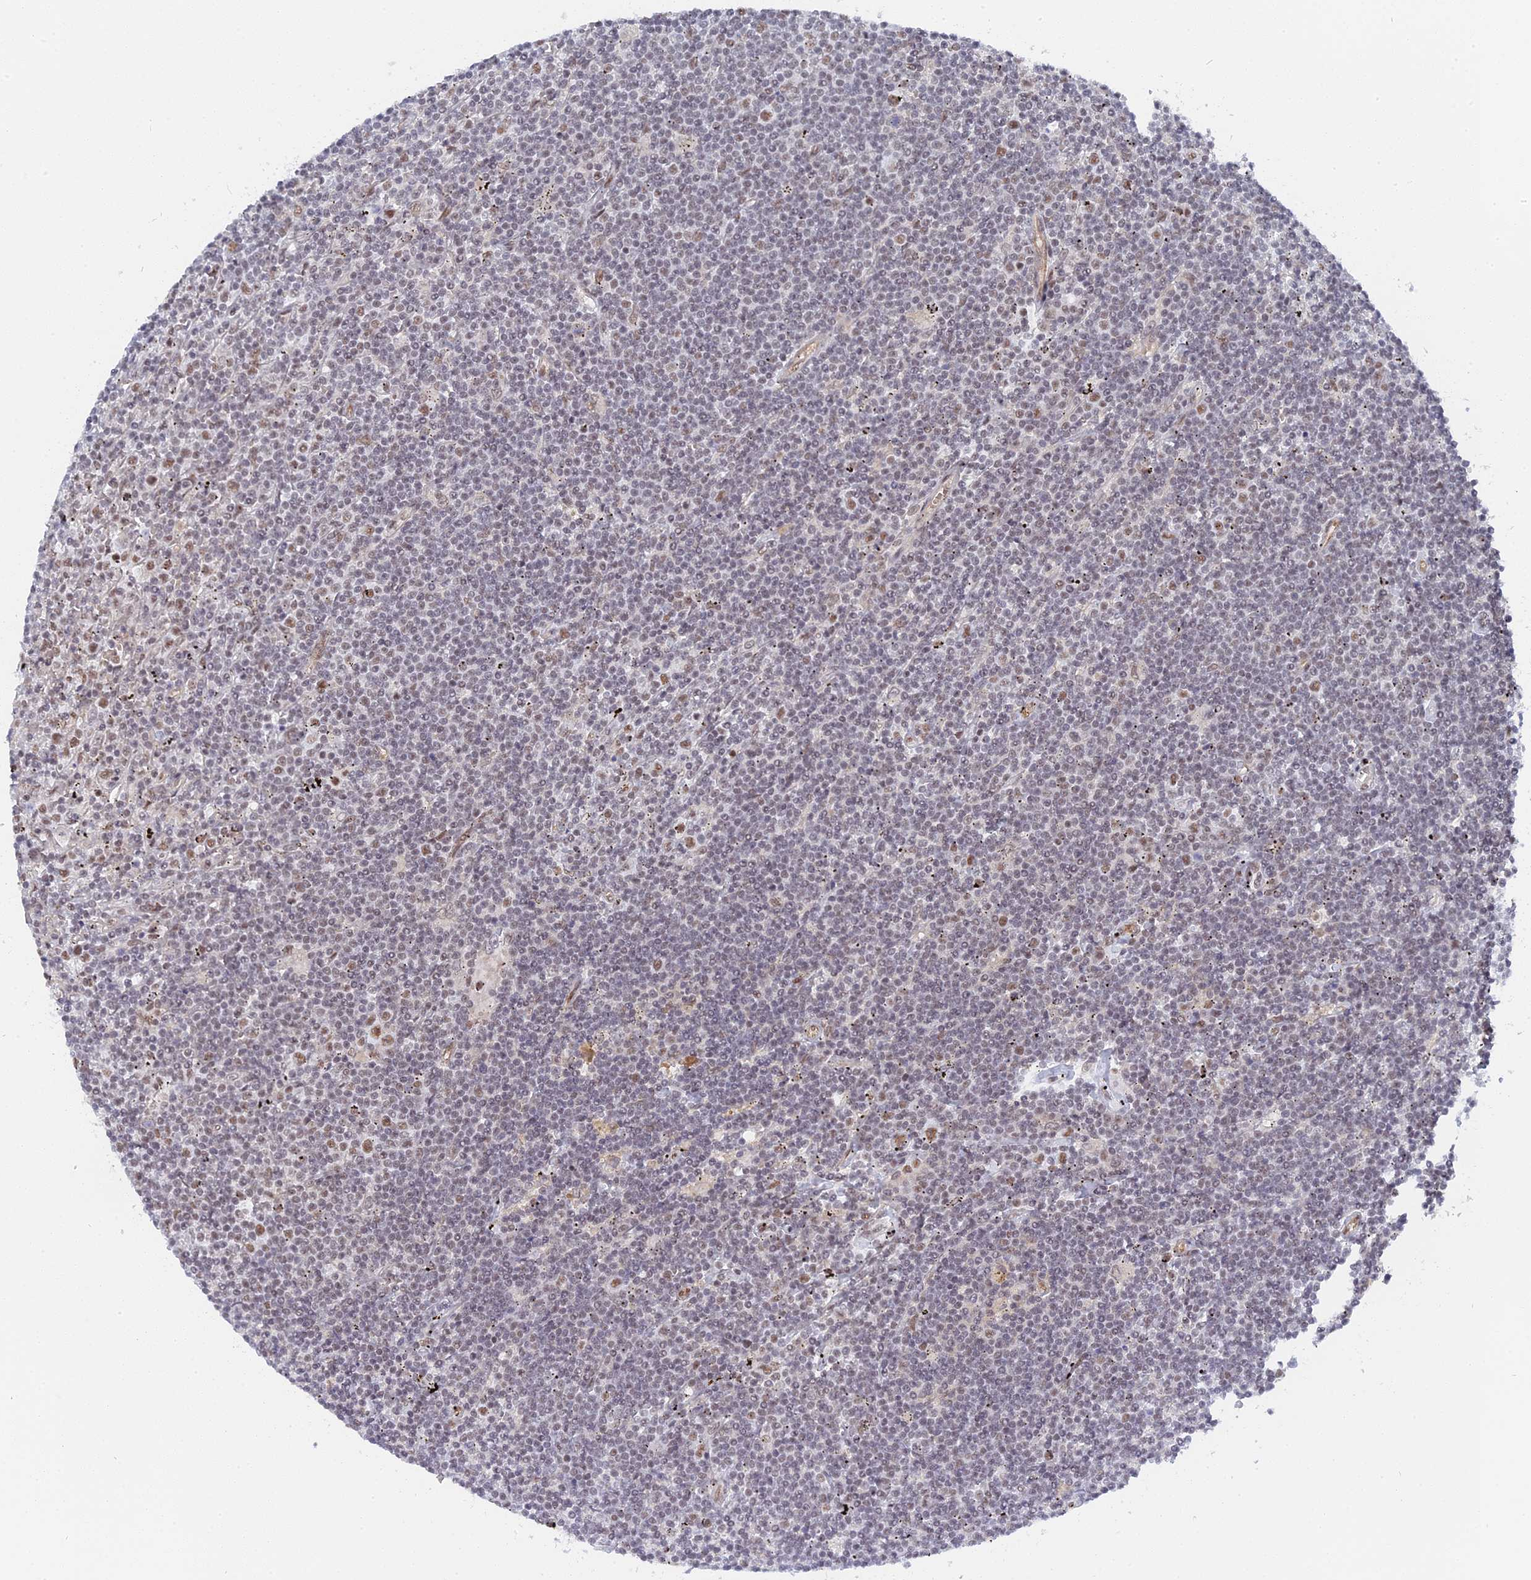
{"staining": {"intensity": "negative", "quantity": "none", "location": "none"}, "tissue": "lymphoma", "cell_type": "Tumor cells", "image_type": "cancer", "snomed": [{"axis": "morphology", "description": "Malignant lymphoma, non-Hodgkin's type, Low grade"}, {"axis": "topography", "description": "Spleen"}], "caption": "Immunohistochemistry (IHC) histopathology image of neoplastic tissue: lymphoma stained with DAB shows no significant protein expression in tumor cells. (Brightfield microscopy of DAB (3,3'-diaminobenzidine) immunohistochemistry (IHC) at high magnification).", "gene": "CCDC85A", "patient": {"sex": "male", "age": 76}}